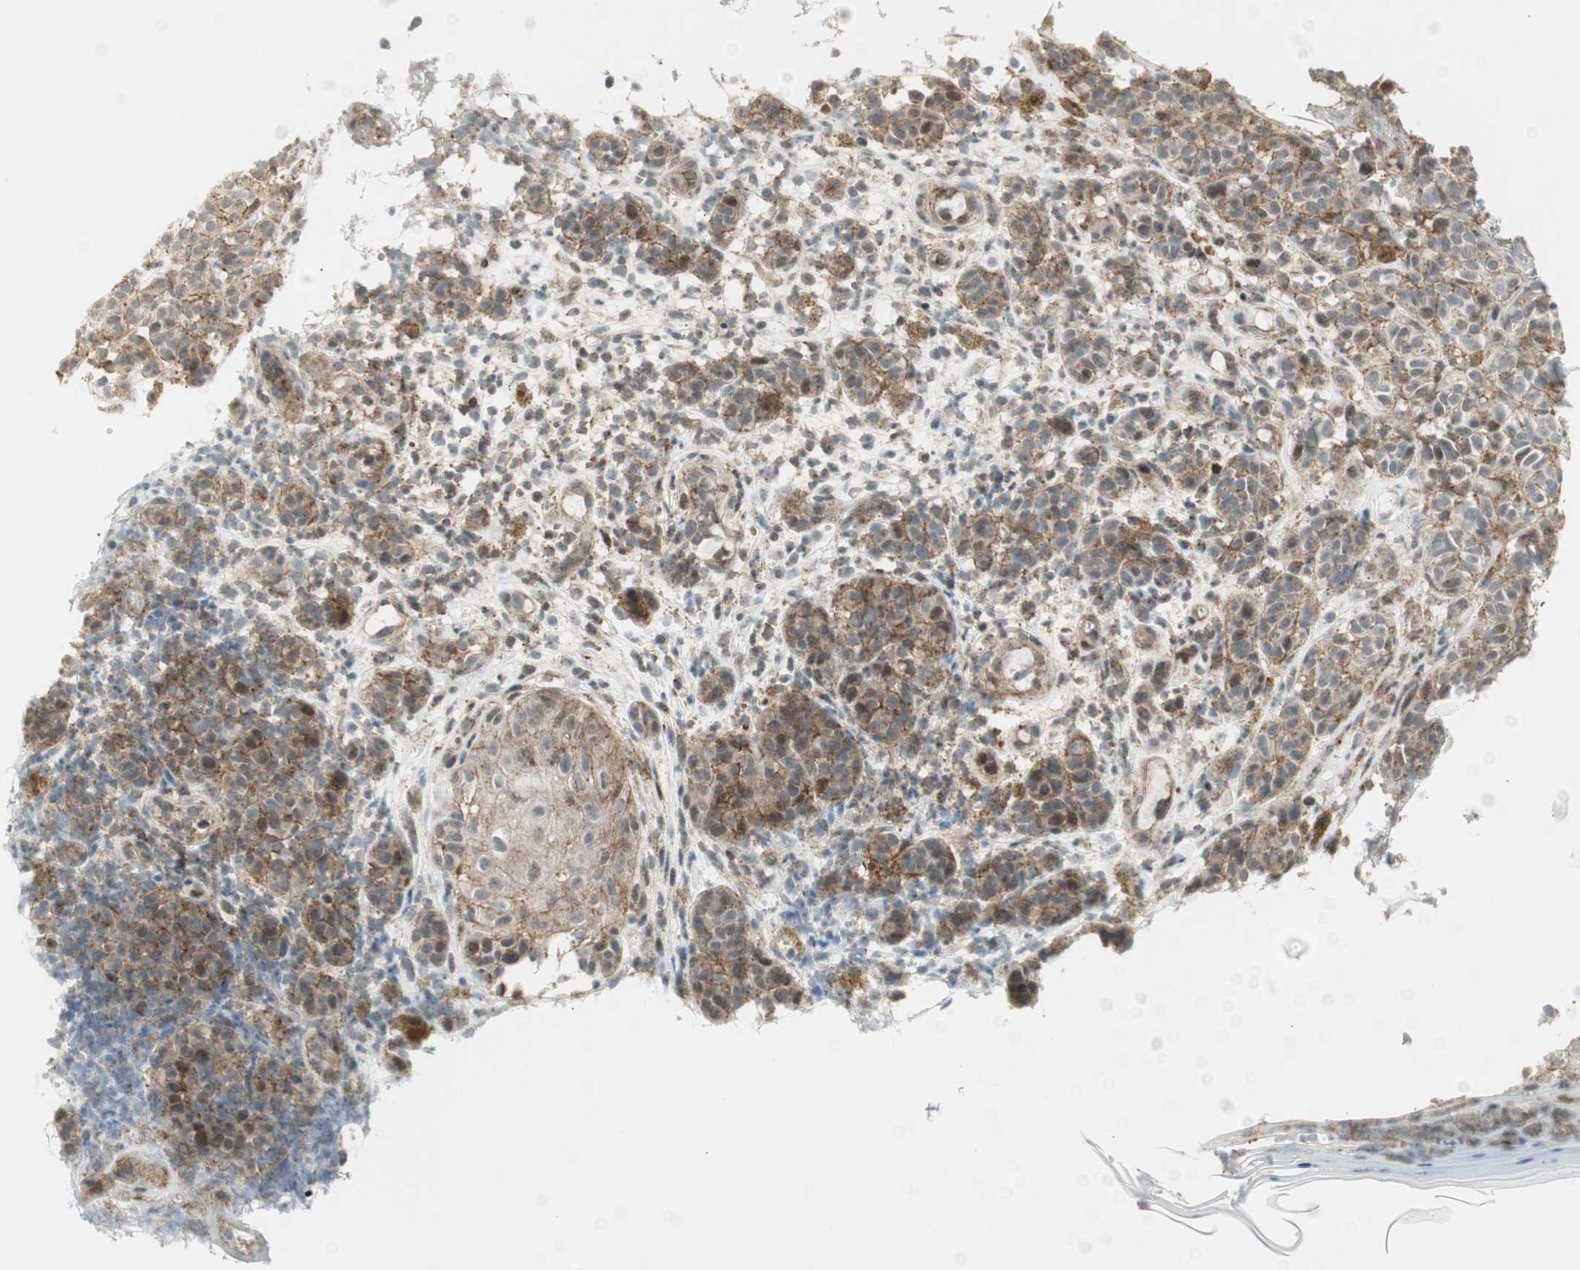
{"staining": {"intensity": "moderate", "quantity": ">75%", "location": "cytoplasmic/membranous"}, "tissue": "melanoma", "cell_type": "Tumor cells", "image_type": "cancer", "snomed": [{"axis": "morphology", "description": "Malignant melanoma, NOS"}, {"axis": "topography", "description": "Skin"}], "caption": "Approximately >75% of tumor cells in melanoma reveal moderate cytoplasmic/membranous protein expression as visualized by brown immunohistochemical staining.", "gene": "PPP1CA", "patient": {"sex": "male", "age": 64}}